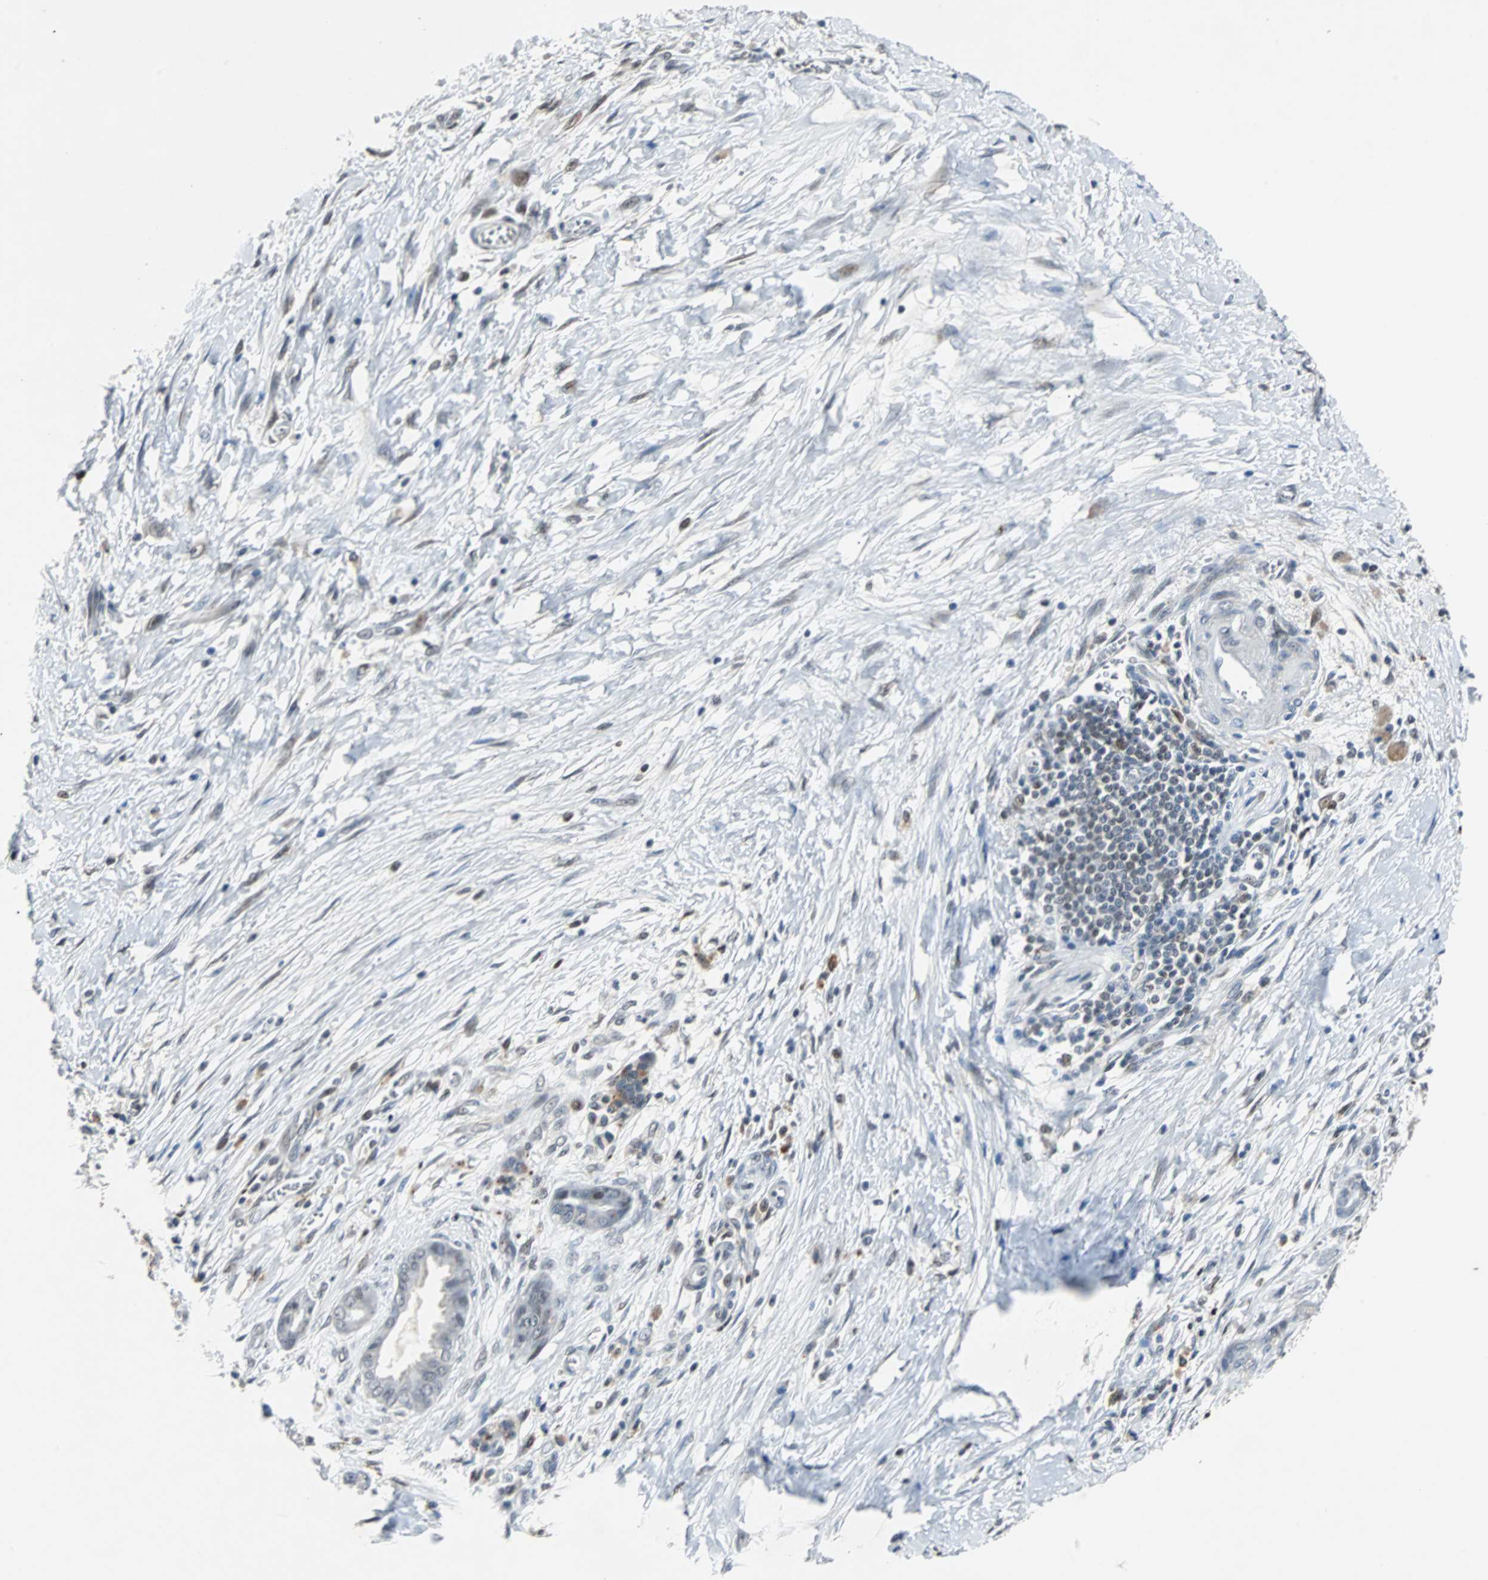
{"staining": {"intensity": "negative", "quantity": "none", "location": "none"}, "tissue": "pancreatic cancer", "cell_type": "Tumor cells", "image_type": "cancer", "snomed": [{"axis": "morphology", "description": "Adenocarcinoma, NOS"}, {"axis": "topography", "description": "Pancreas"}], "caption": "Immunohistochemistry (IHC) of human pancreatic adenocarcinoma demonstrates no staining in tumor cells.", "gene": "HLX", "patient": {"sex": "male", "age": 59}}